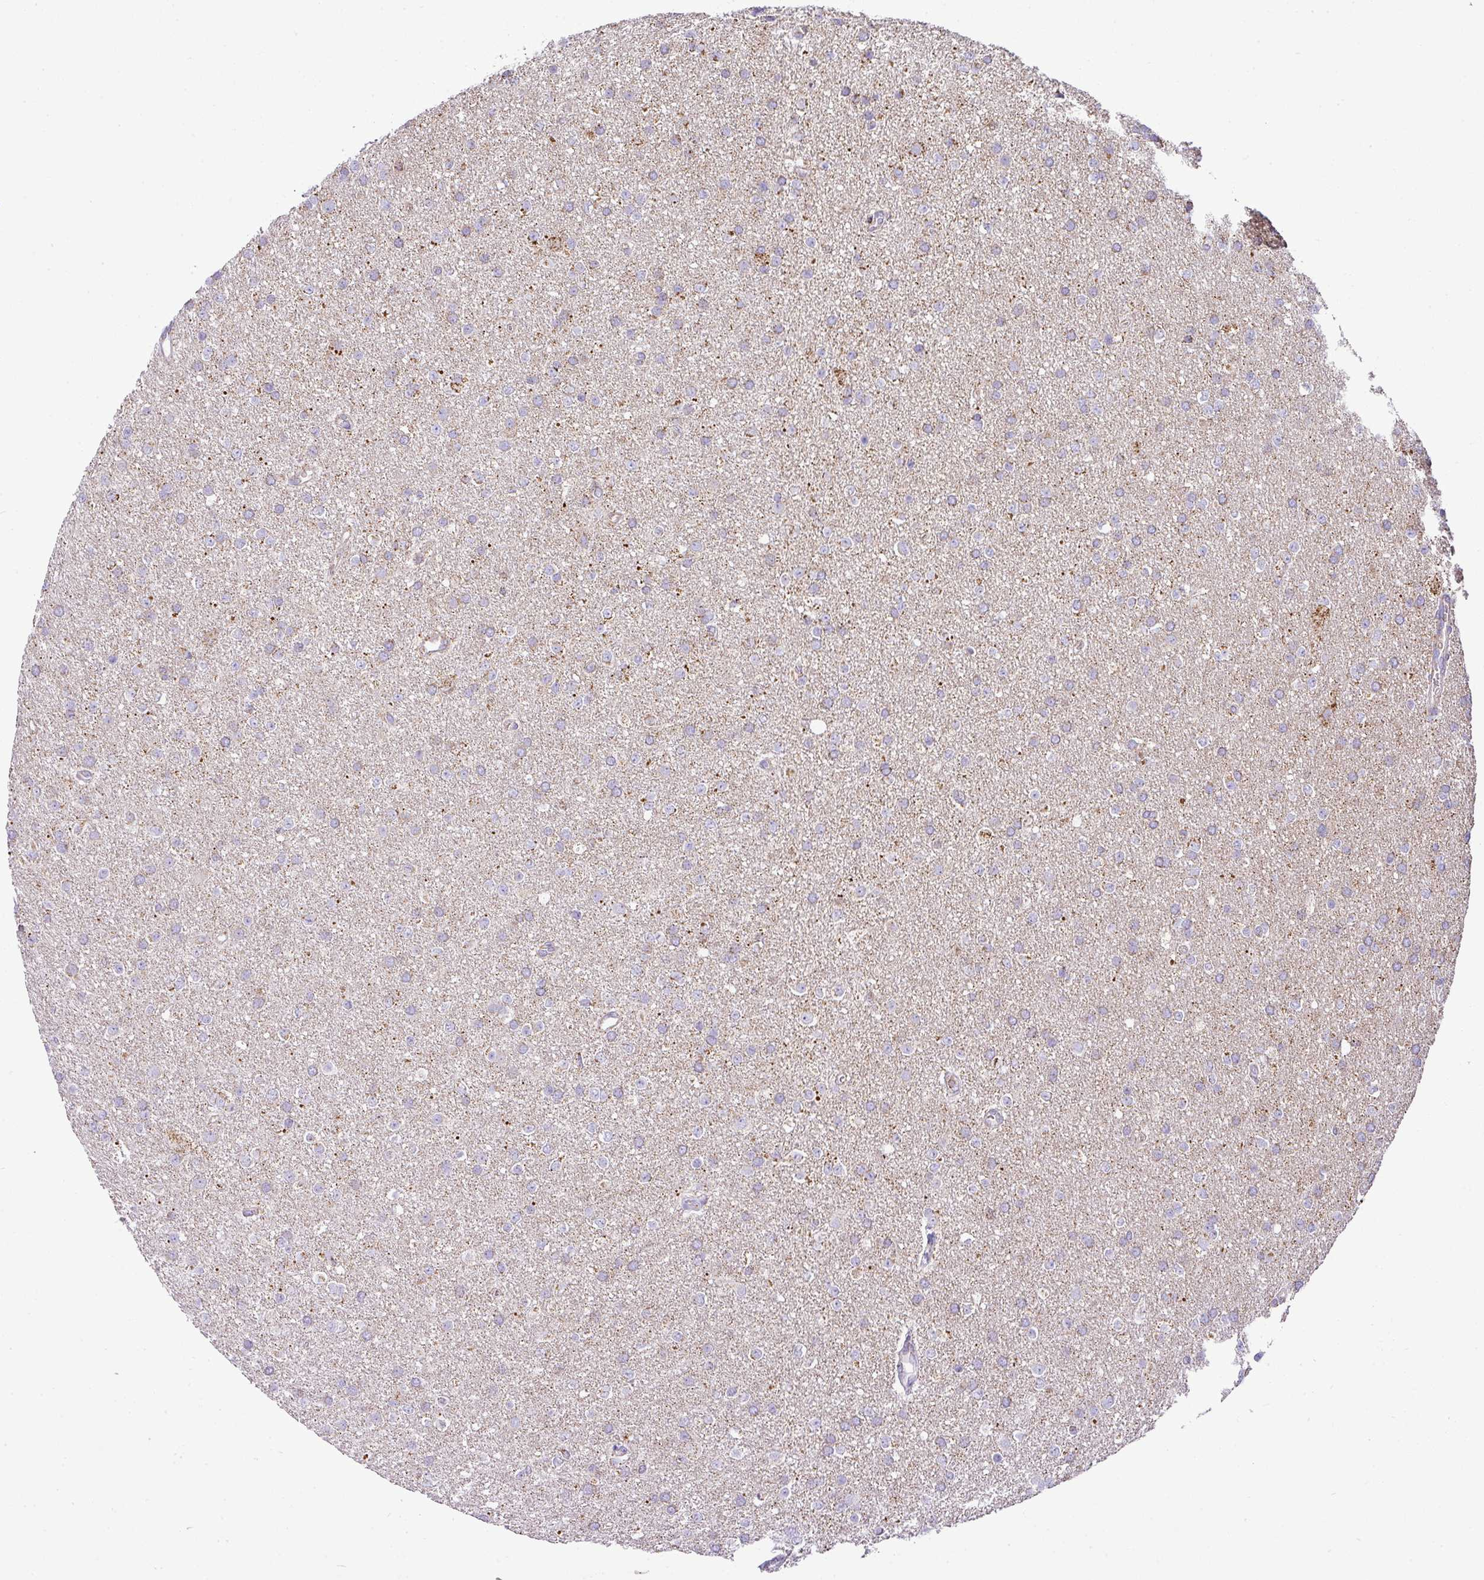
{"staining": {"intensity": "moderate", "quantity": "<25%", "location": "cytoplasmic/membranous"}, "tissue": "glioma", "cell_type": "Tumor cells", "image_type": "cancer", "snomed": [{"axis": "morphology", "description": "Glioma, malignant, Low grade"}, {"axis": "topography", "description": "Brain"}], "caption": "Low-grade glioma (malignant) stained for a protein reveals moderate cytoplasmic/membranous positivity in tumor cells.", "gene": "ZNF81", "patient": {"sex": "female", "age": 34}}